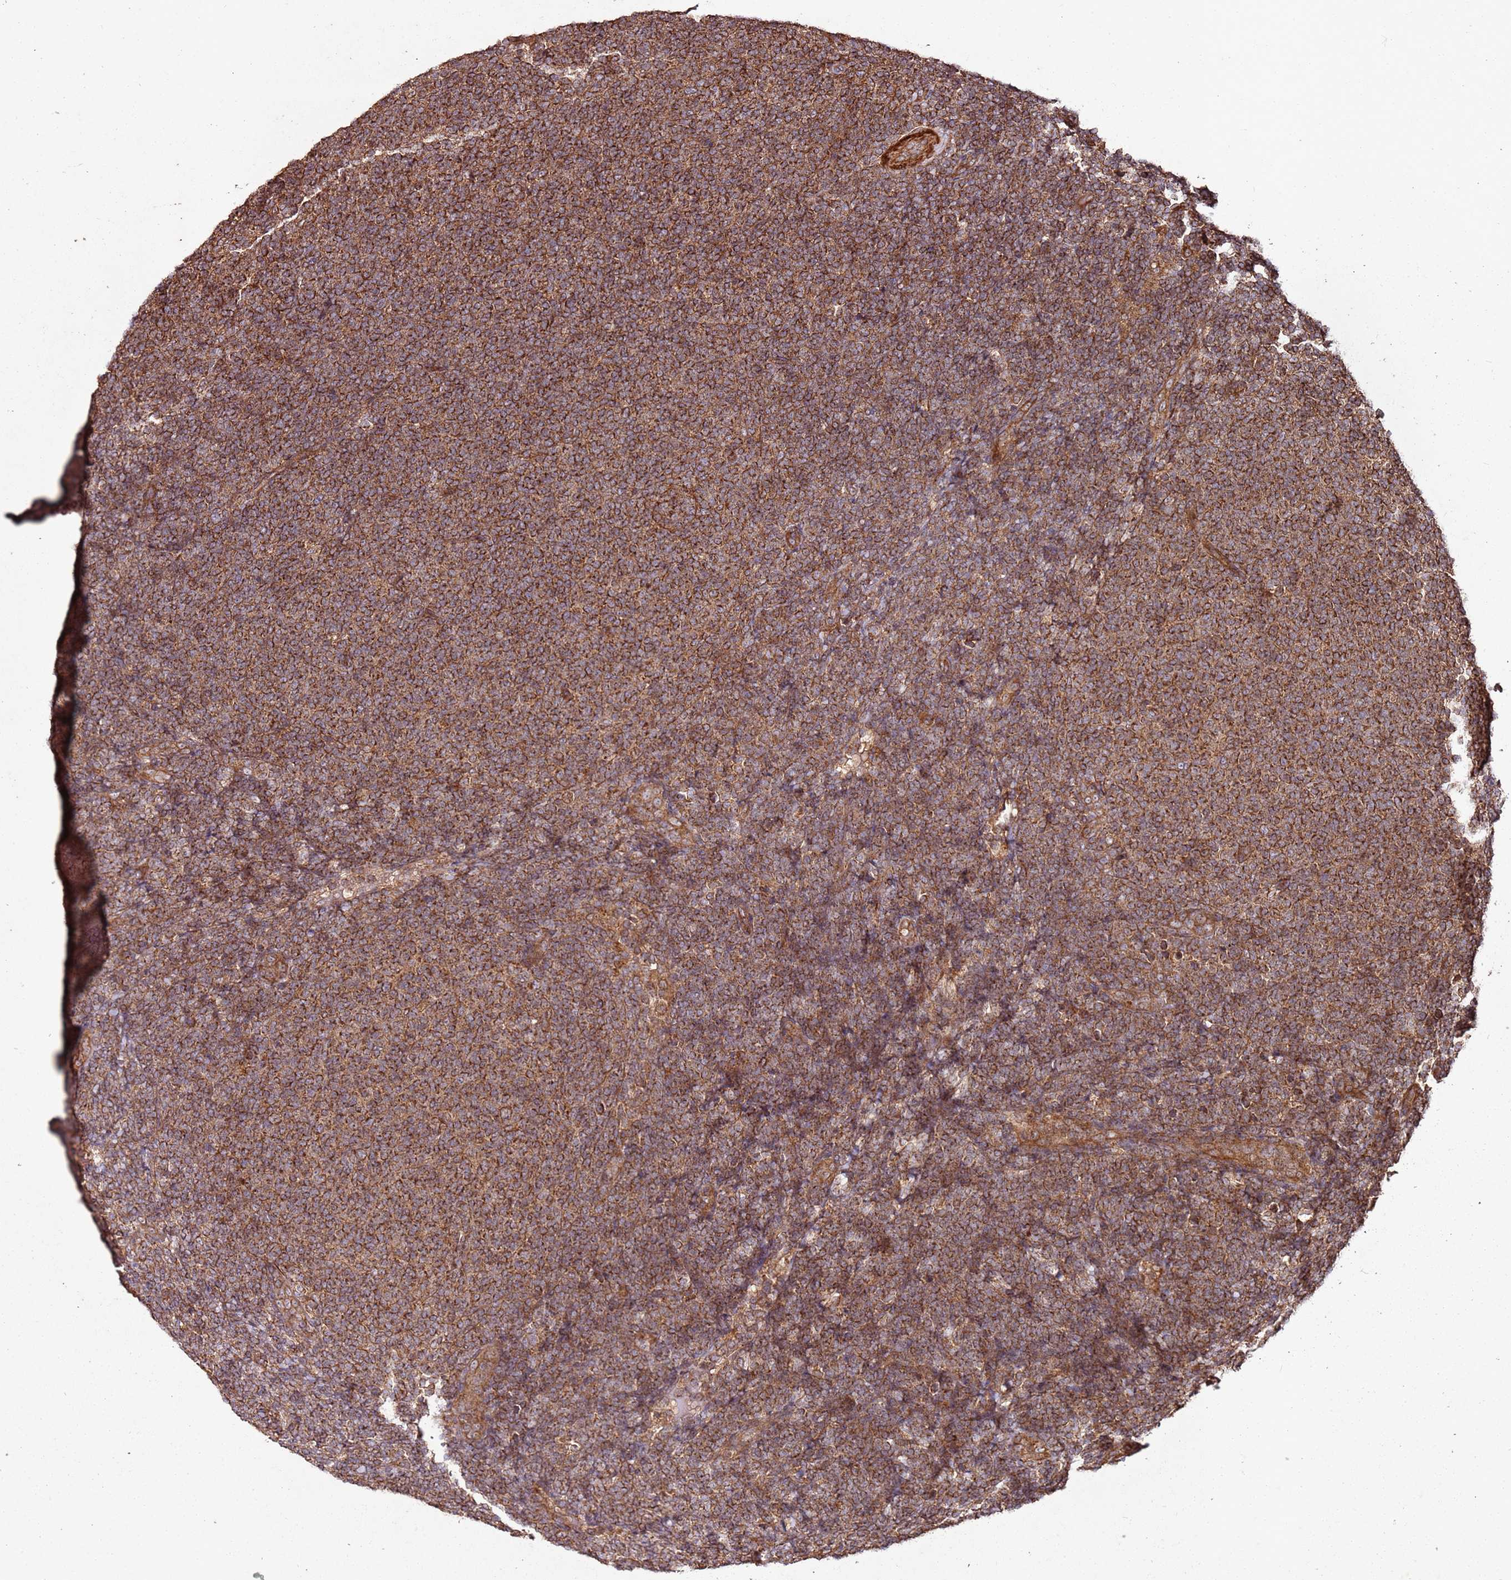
{"staining": {"intensity": "strong", "quantity": ">75%", "location": "cytoplasmic/membranous"}, "tissue": "lymphoma", "cell_type": "Tumor cells", "image_type": "cancer", "snomed": [{"axis": "morphology", "description": "Malignant lymphoma, non-Hodgkin's type, Low grade"}, {"axis": "topography", "description": "Lymph node"}], "caption": "A histopathology image of human lymphoma stained for a protein exhibits strong cytoplasmic/membranous brown staining in tumor cells. The protein is stained brown, and the nuclei are stained in blue (DAB IHC with brightfield microscopy, high magnification).", "gene": "FAM186A", "patient": {"sex": "male", "age": 66}}